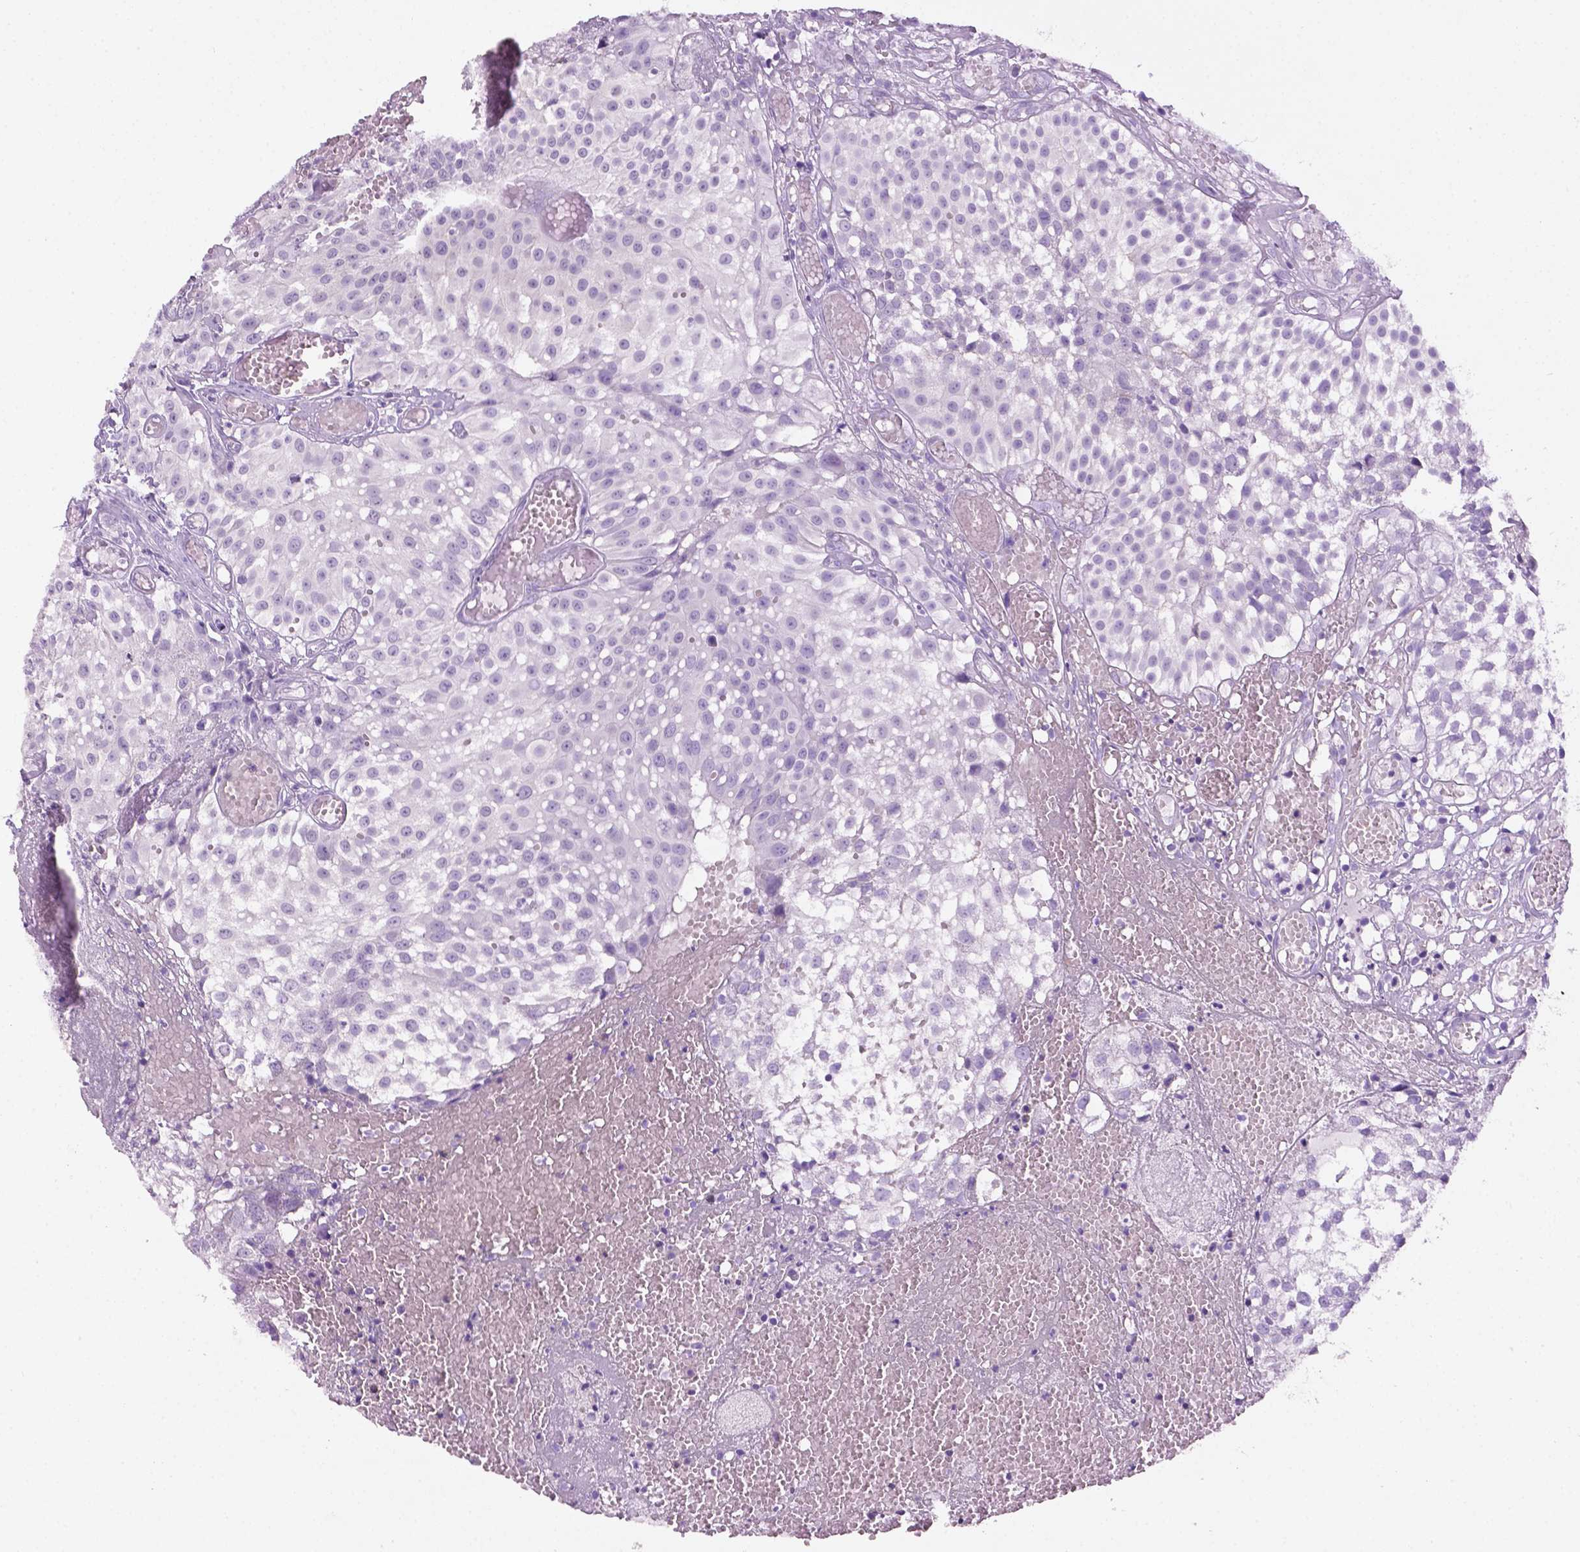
{"staining": {"intensity": "negative", "quantity": "none", "location": "none"}, "tissue": "urothelial cancer", "cell_type": "Tumor cells", "image_type": "cancer", "snomed": [{"axis": "morphology", "description": "Urothelial carcinoma, Low grade"}, {"axis": "topography", "description": "Urinary bladder"}], "caption": "There is no significant positivity in tumor cells of urothelial cancer.", "gene": "PHGR1", "patient": {"sex": "male", "age": 79}}